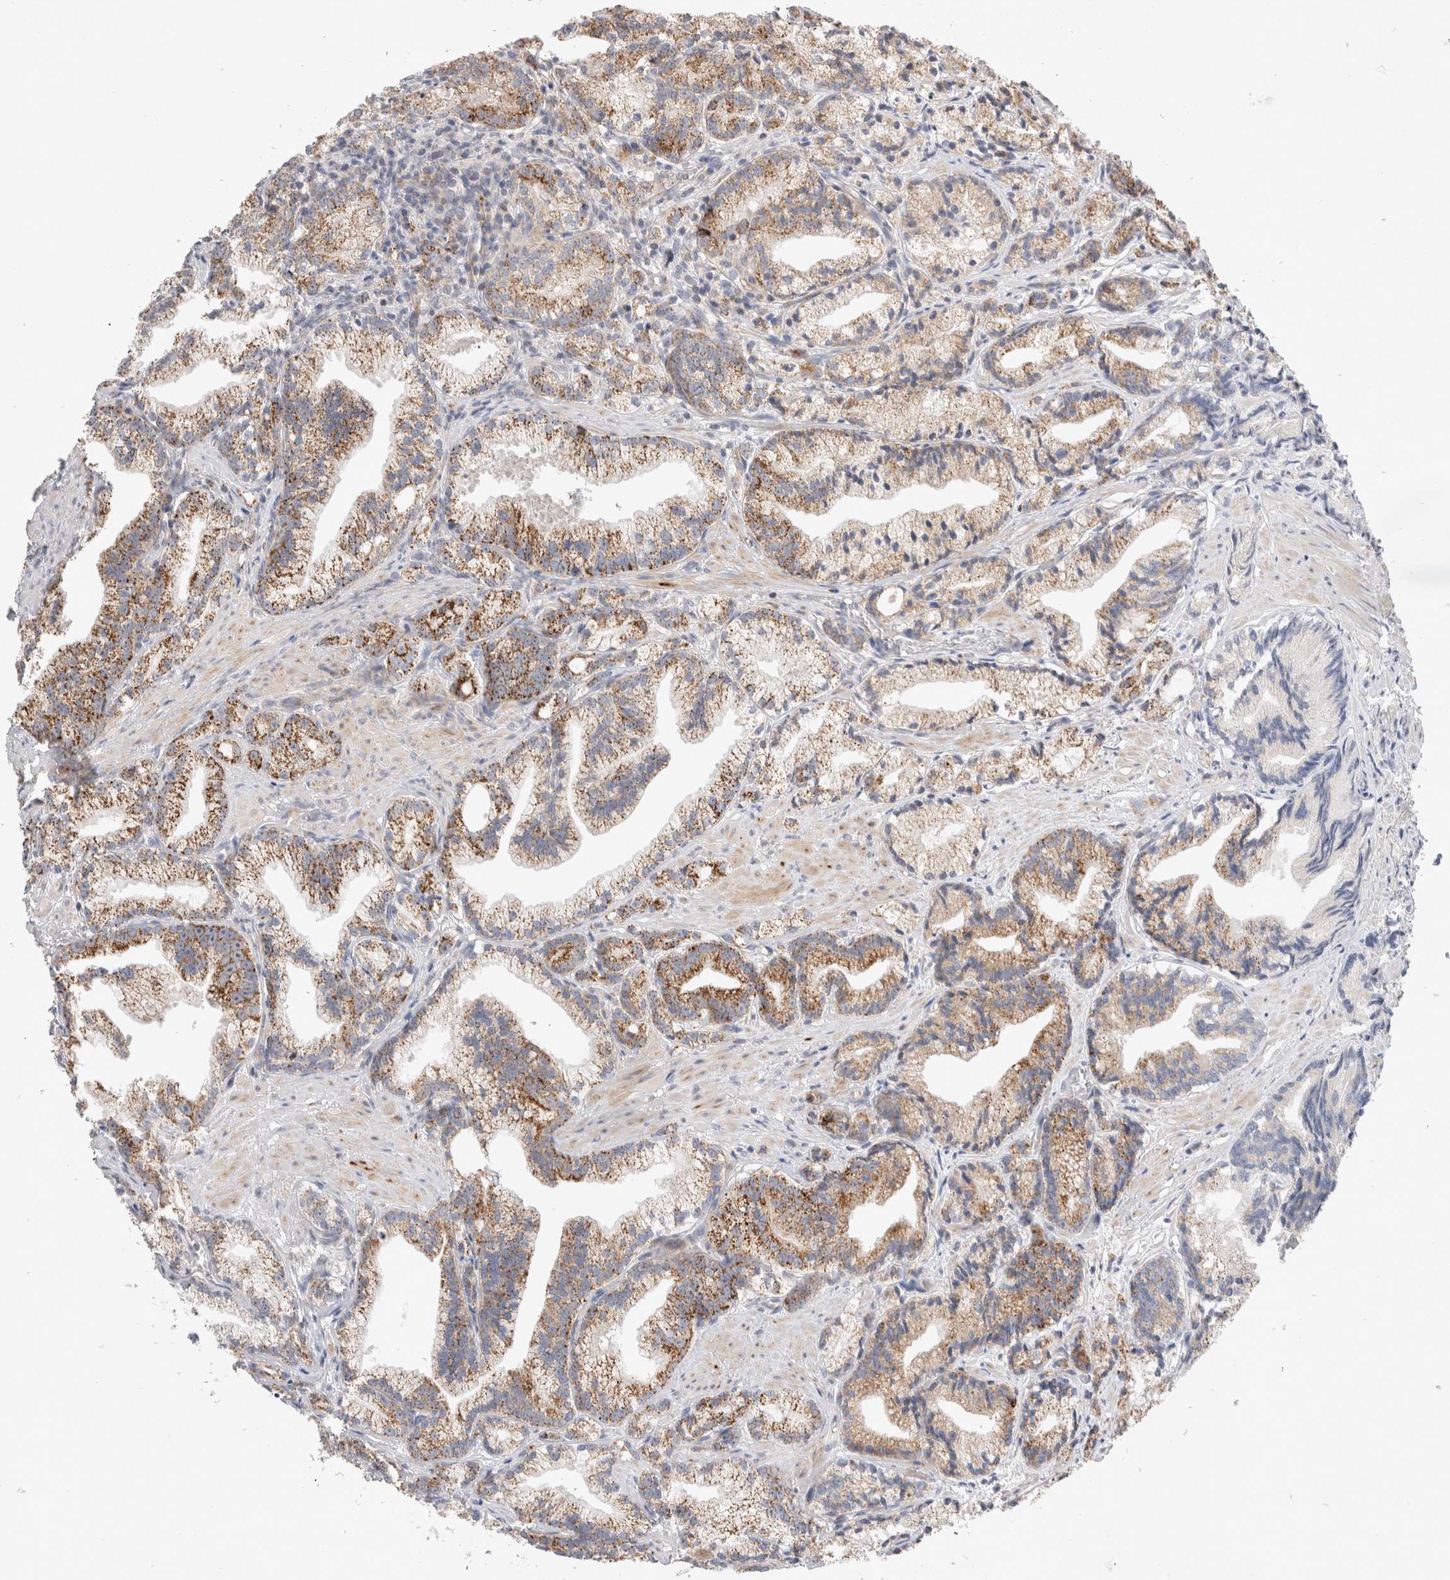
{"staining": {"intensity": "strong", "quantity": ">75%", "location": "cytoplasmic/membranous"}, "tissue": "prostate cancer", "cell_type": "Tumor cells", "image_type": "cancer", "snomed": [{"axis": "morphology", "description": "Adenocarcinoma, Low grade"}, {"axis": "topography", "description": "Prostate"}], "caption": "Immunohistochemistry (IHC) of human prostate cancer (adenocarcinoma (low-grade)) displays high levels of strong cytoplasmic/membranous expression in approximately >75% of tumor cells.", "gene": "CHADL", "patient": {"sex": "male", "age": 89}}